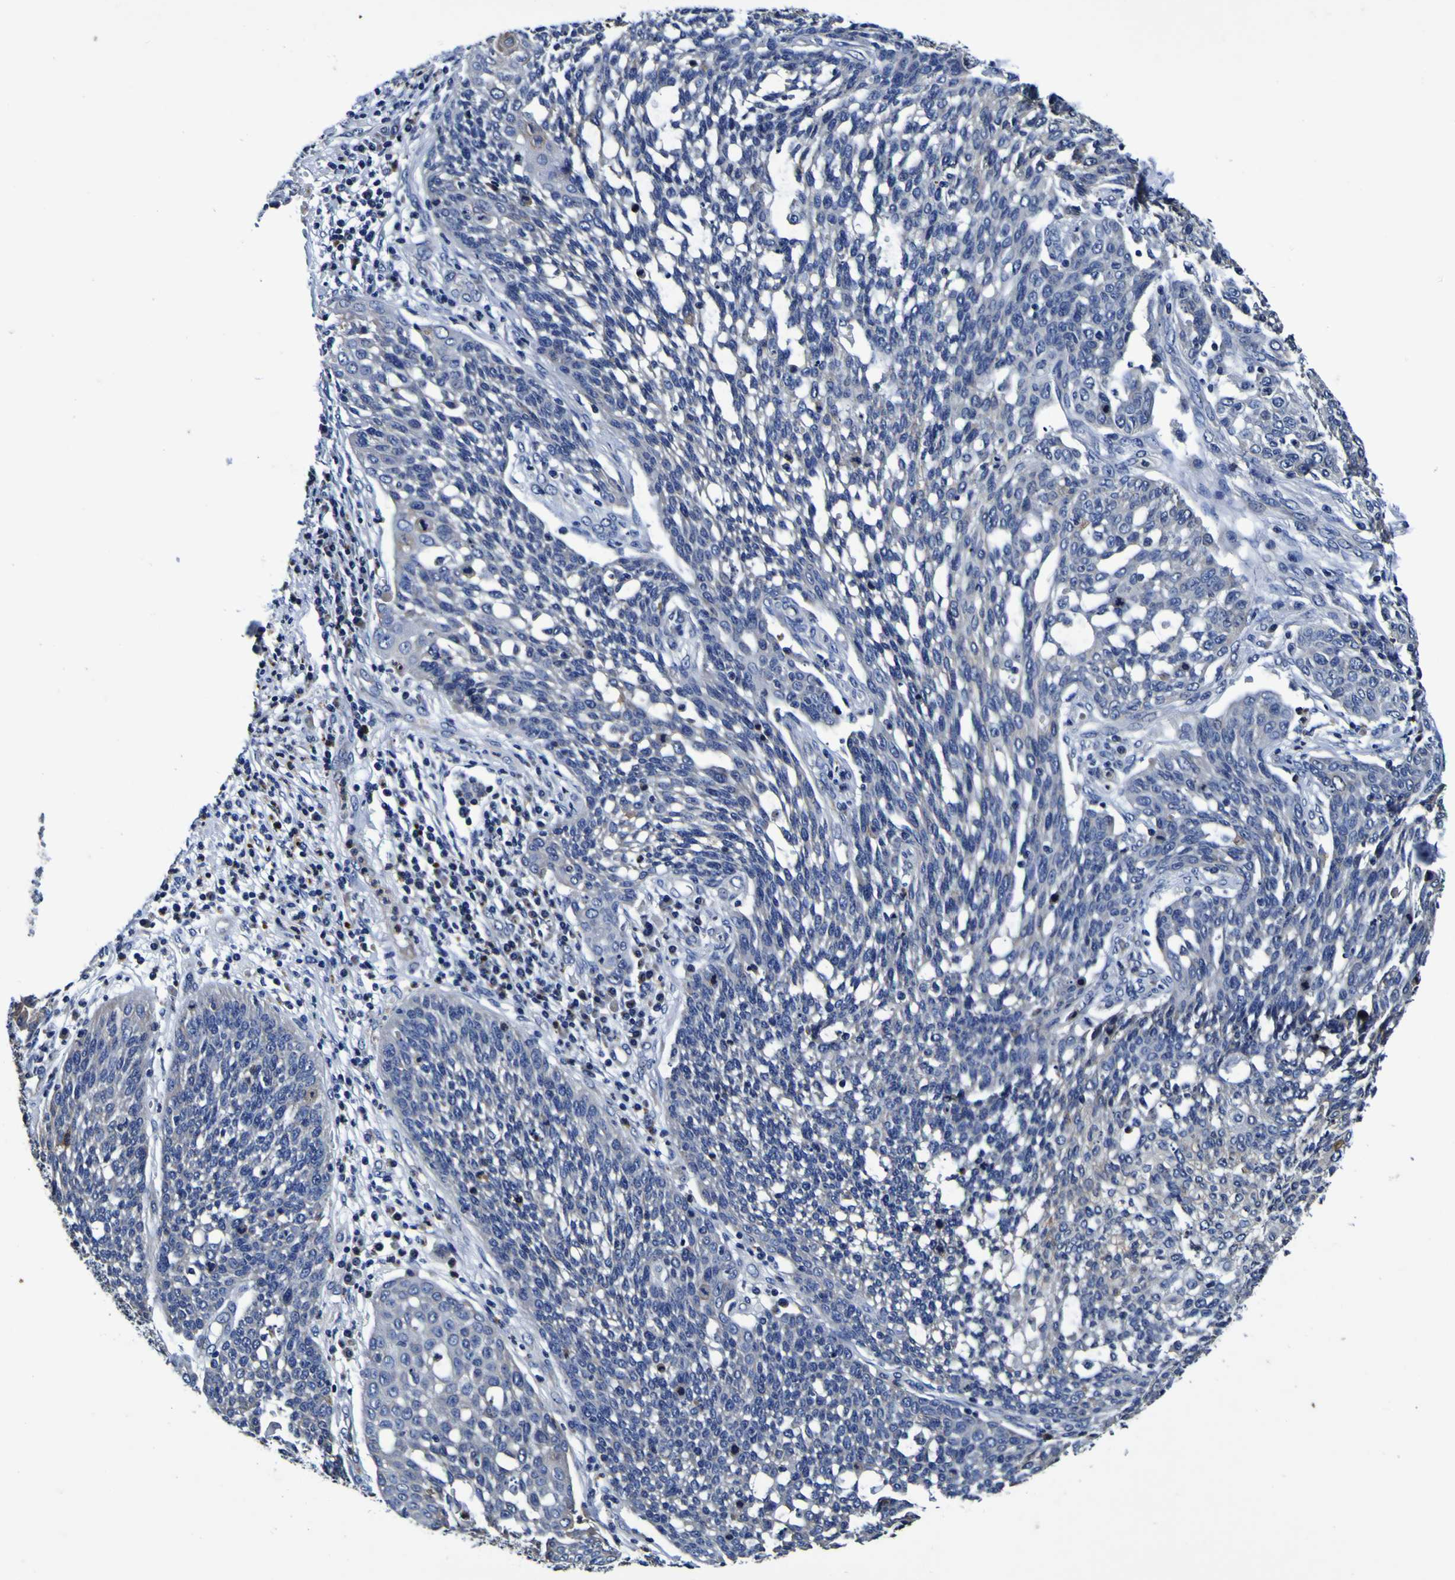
{"staining": {"intensity": "negative", "quantity": "none", "location": "none"}, "tissue": "cervical cancer", "cell_type": "Tumor cells", "image_type": "cancer", "snomed": [{"axis": "morphology", "description": "Squamous cell carcinoma, NOS"}, {"axis": "topography", "description": "Cervix"}], "caption": "Tumor cells show no significant expression in squamous cell carcinoma (cervical). The staining was performed using DAB (3,3'-diaminobenzidine) to visualize the protein expression in brown, while the nuclei were stained in blue with hematoxylin (Magnification: 20x).", "gene": "PANK4", "patient": {"sex": "female", "age": 34}}